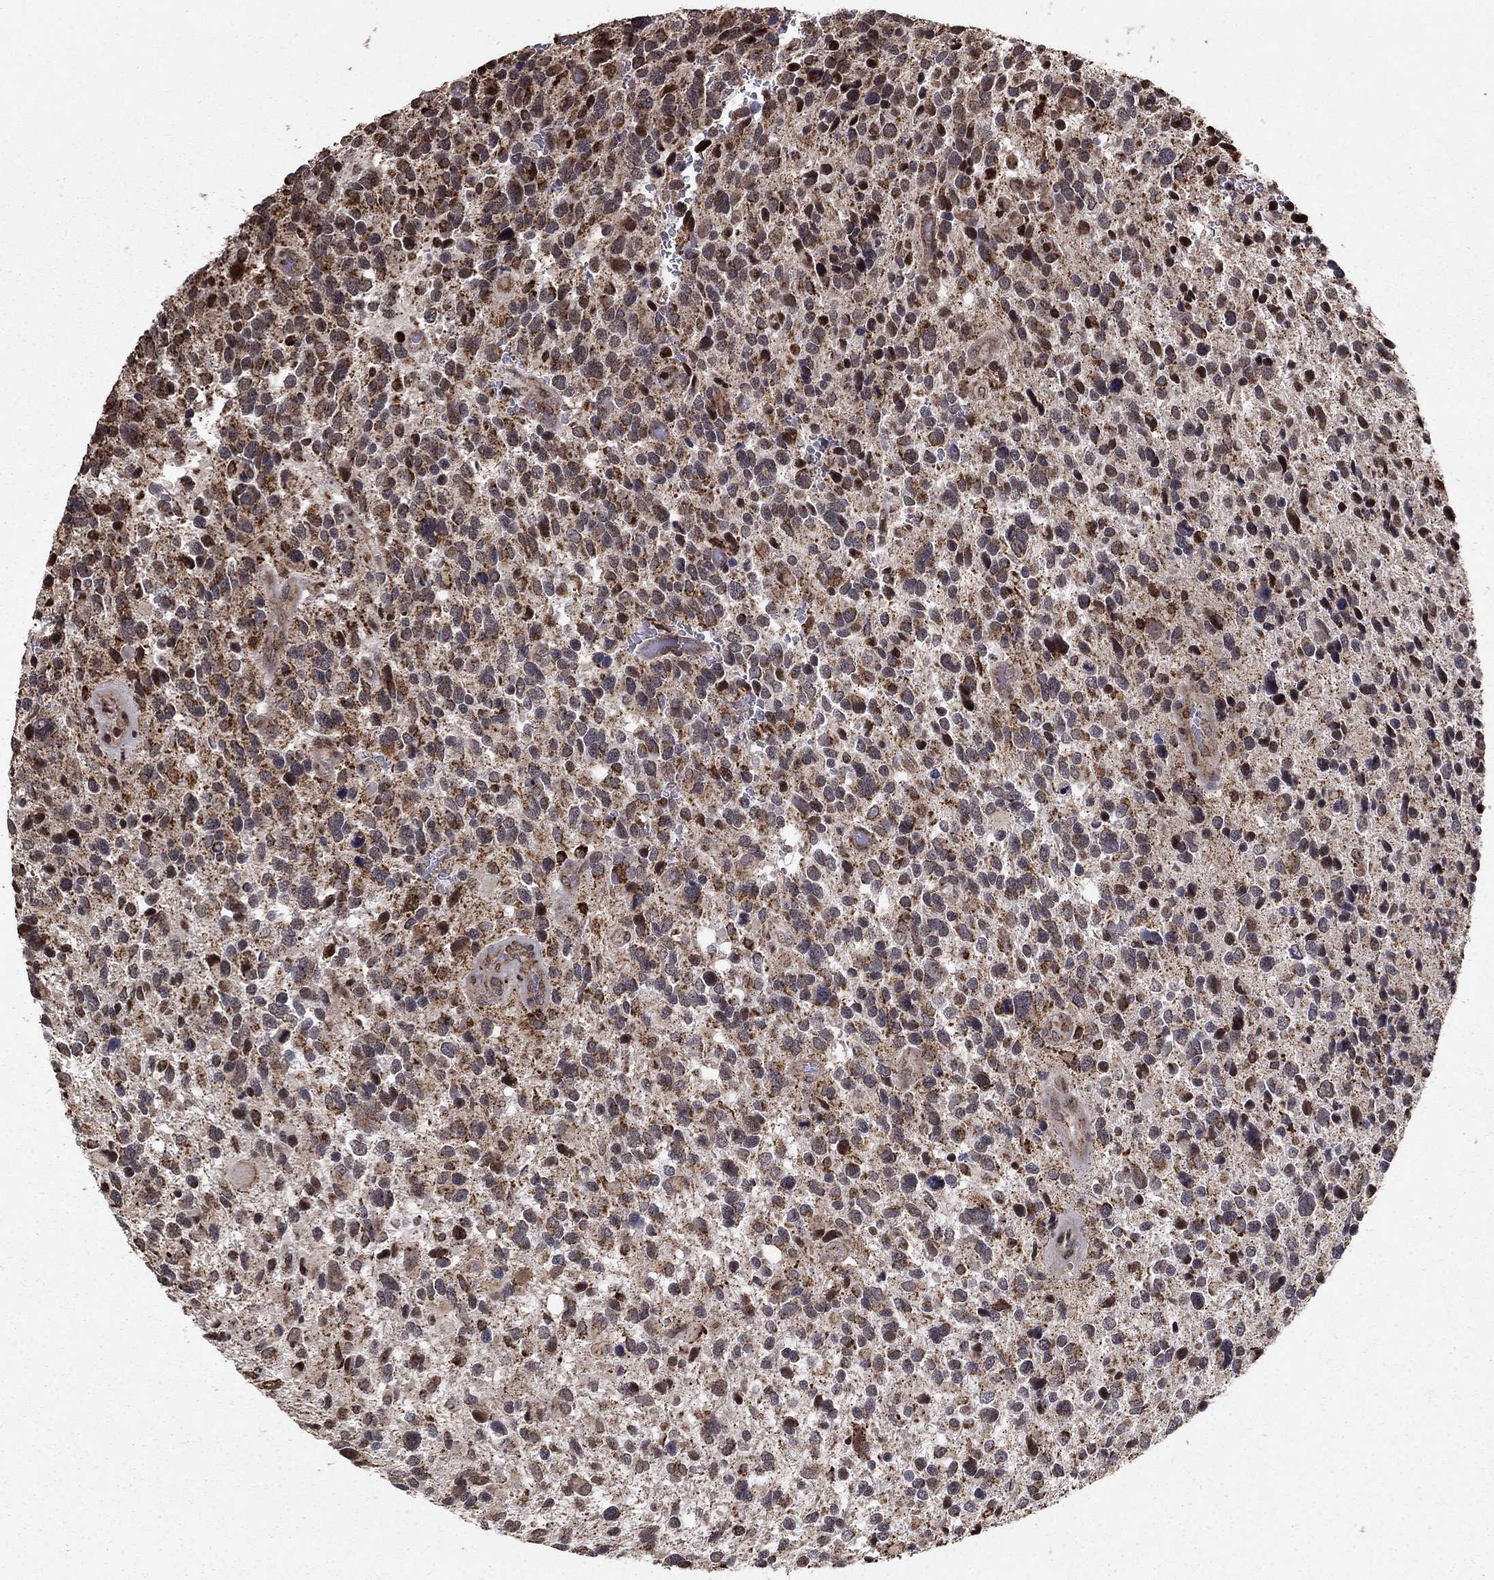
{"staining": {"intensity": "moderate", "quantity": ">75%", "location": "cytoplasmic/membranous"}, "tissue": "glioma", "cell_type": "Tumor cells", "image_type": "cancer", "snomed": [{"axis": "morphology", "description": "Glioma, malignant, Low grade"}, {"axis": "topography", "description": "Brain"}], "caption": "Moderate cytoplasmic/membranous positivity is seen in approximately >75% of tumor cells in glioma. Using DAB (brown) and hematoxylin (blue) stains, captured at high magnification using brightfield microscopy.", "gene": "ACOT13", "patient": {"sex": "female", "age": 32}}